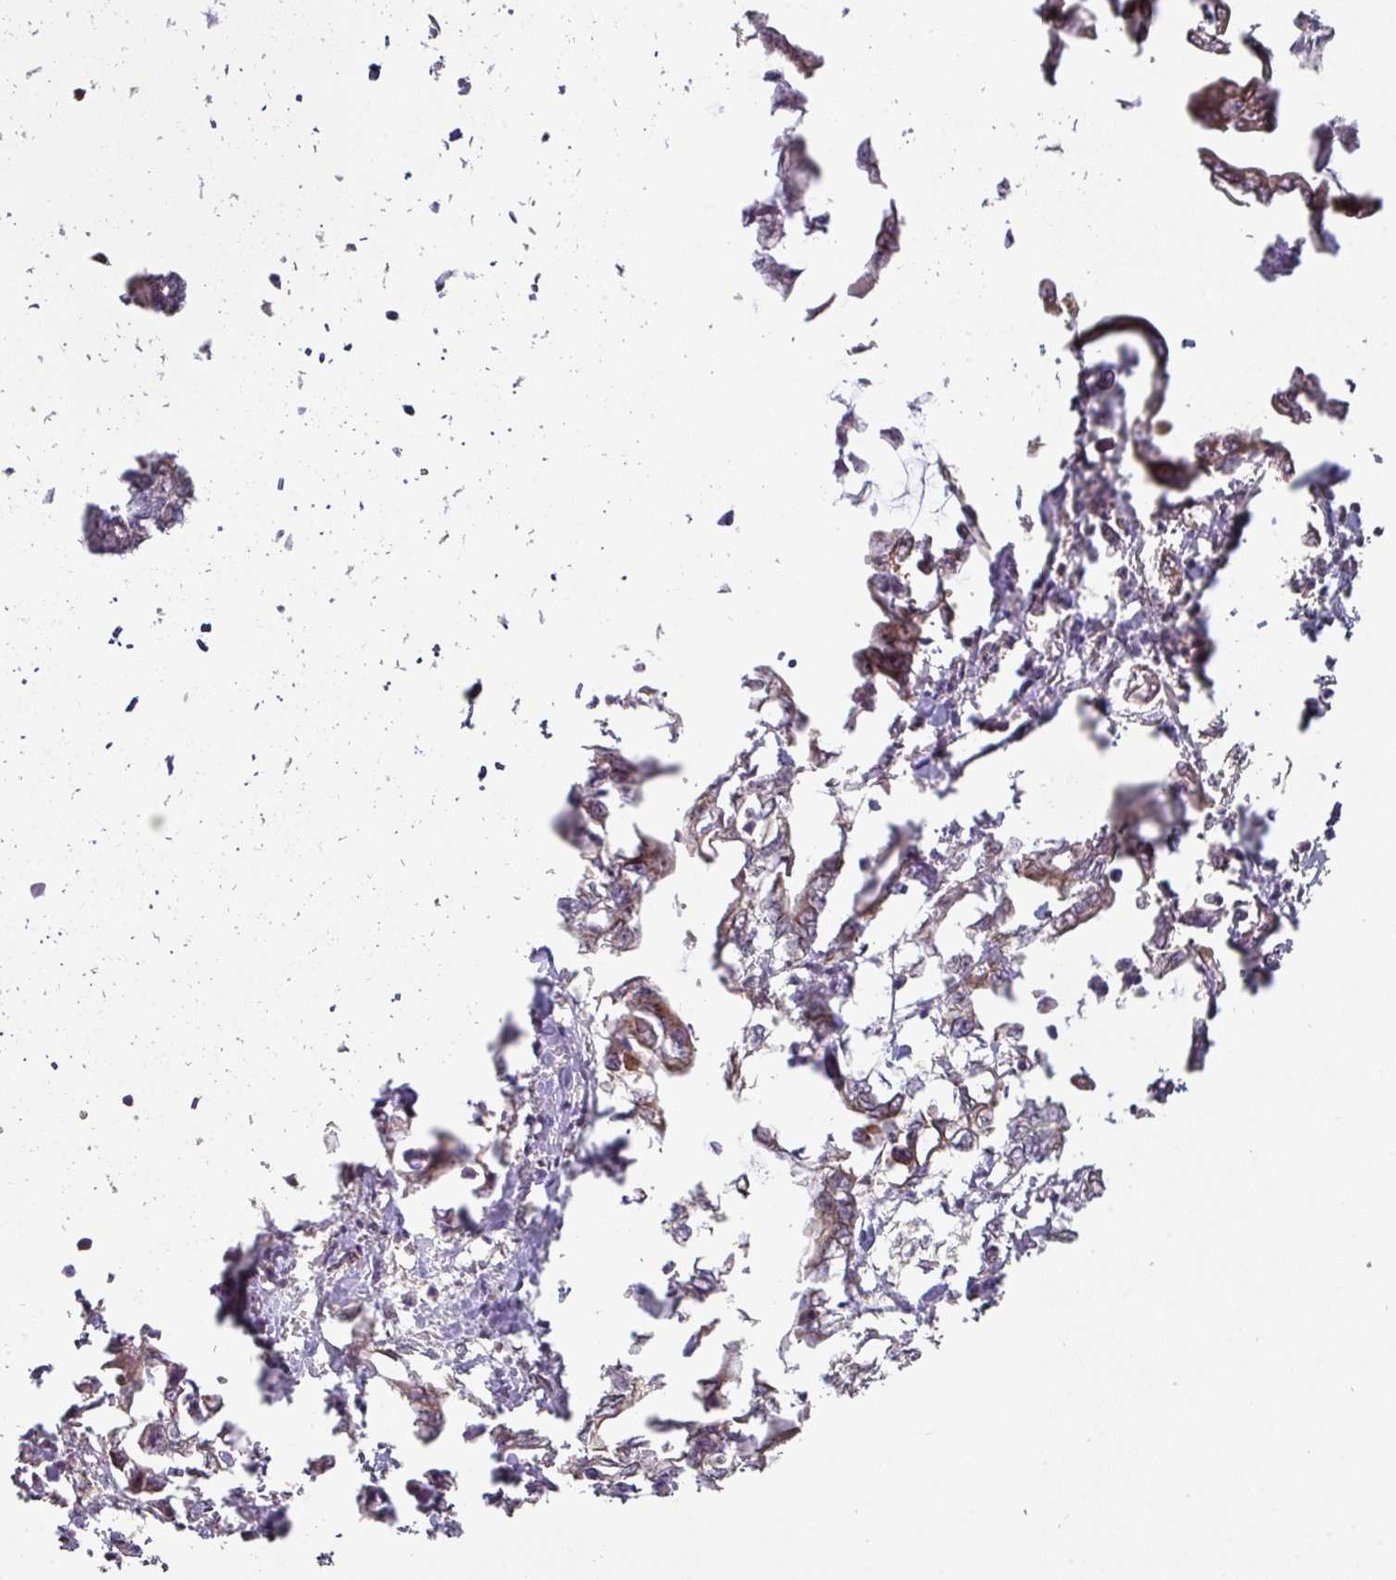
{"staining": {"intensity": "weak", "quantity": "25%-75%", "location": "cytoplasmic/membranous"}, "tissue": "pancreatic cancer", "cell_type": "Tumor cells", "image_type": "cancer", "snomed": [{"axis": "morphology", "description": "Adenocarcinoma, NOS"}, {"axis": "topography", "description": "Pancreas"}], "caption": "This micrograph demonstrates IHC staining of adenocarcinoma (pancreatic), with low weak cytoplasmic/membranous positivity in approximately 25%-75% of tumor cells.", "gene": "ACVR2B", "patient": {"sex": "male", "age": 61}}